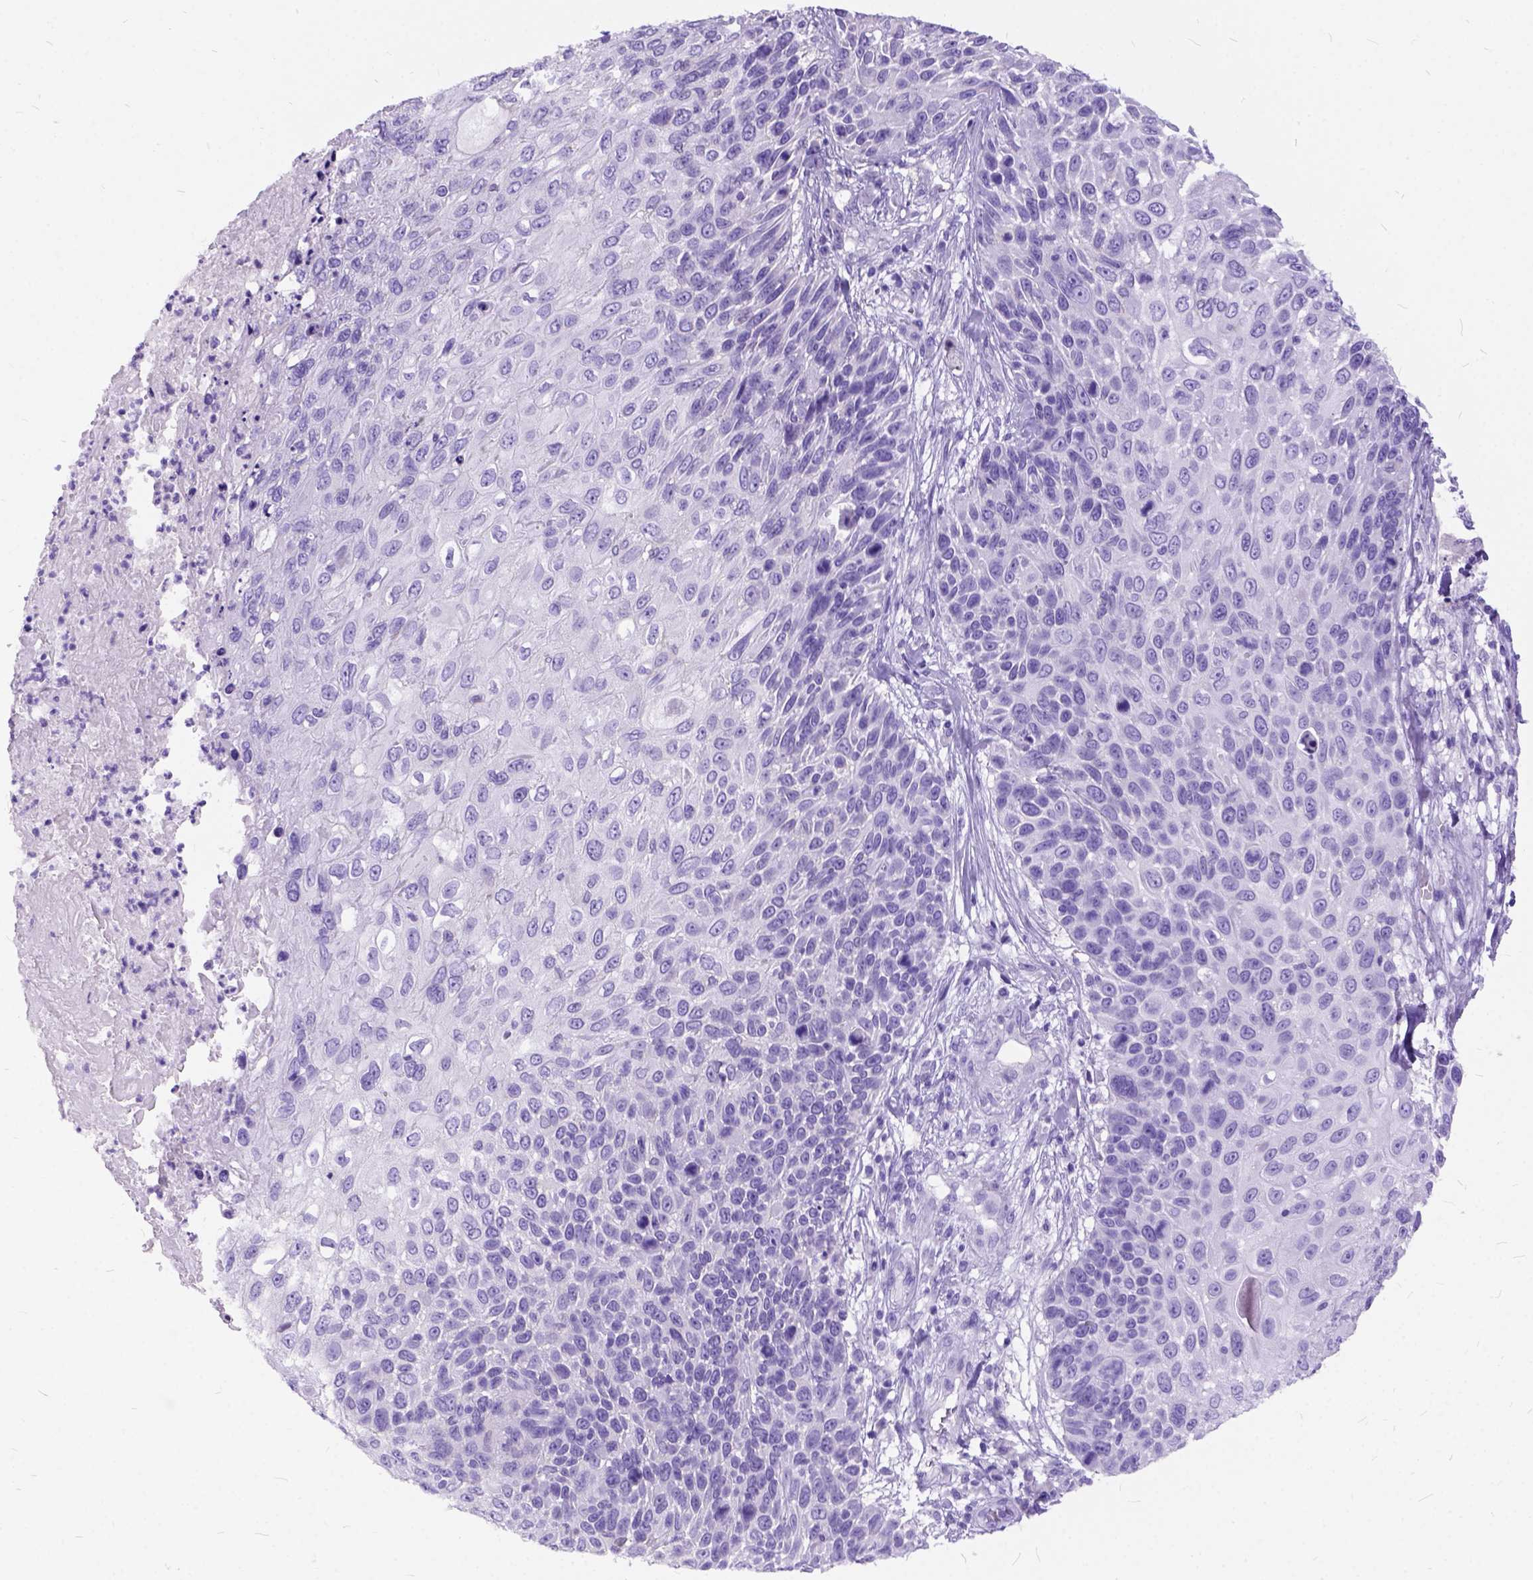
{"staining": {"intensity": "negative", "quantity": "none", "location": "none"}, "tissue": "skin cancer", "cell_type": "Tumor cells", "image_type": "cancer", "snomed": [{"axis": "morphology", "description": "Squamous cell carcinoma, NOS"}, {"axis": "topography", "description": "Skin"}], "caption": "Tumor cells show no significant staining in skin squamous cell carcinoma.", "gene": "C1QTNF3", "patient": {"sex": "male", "age": 92}}